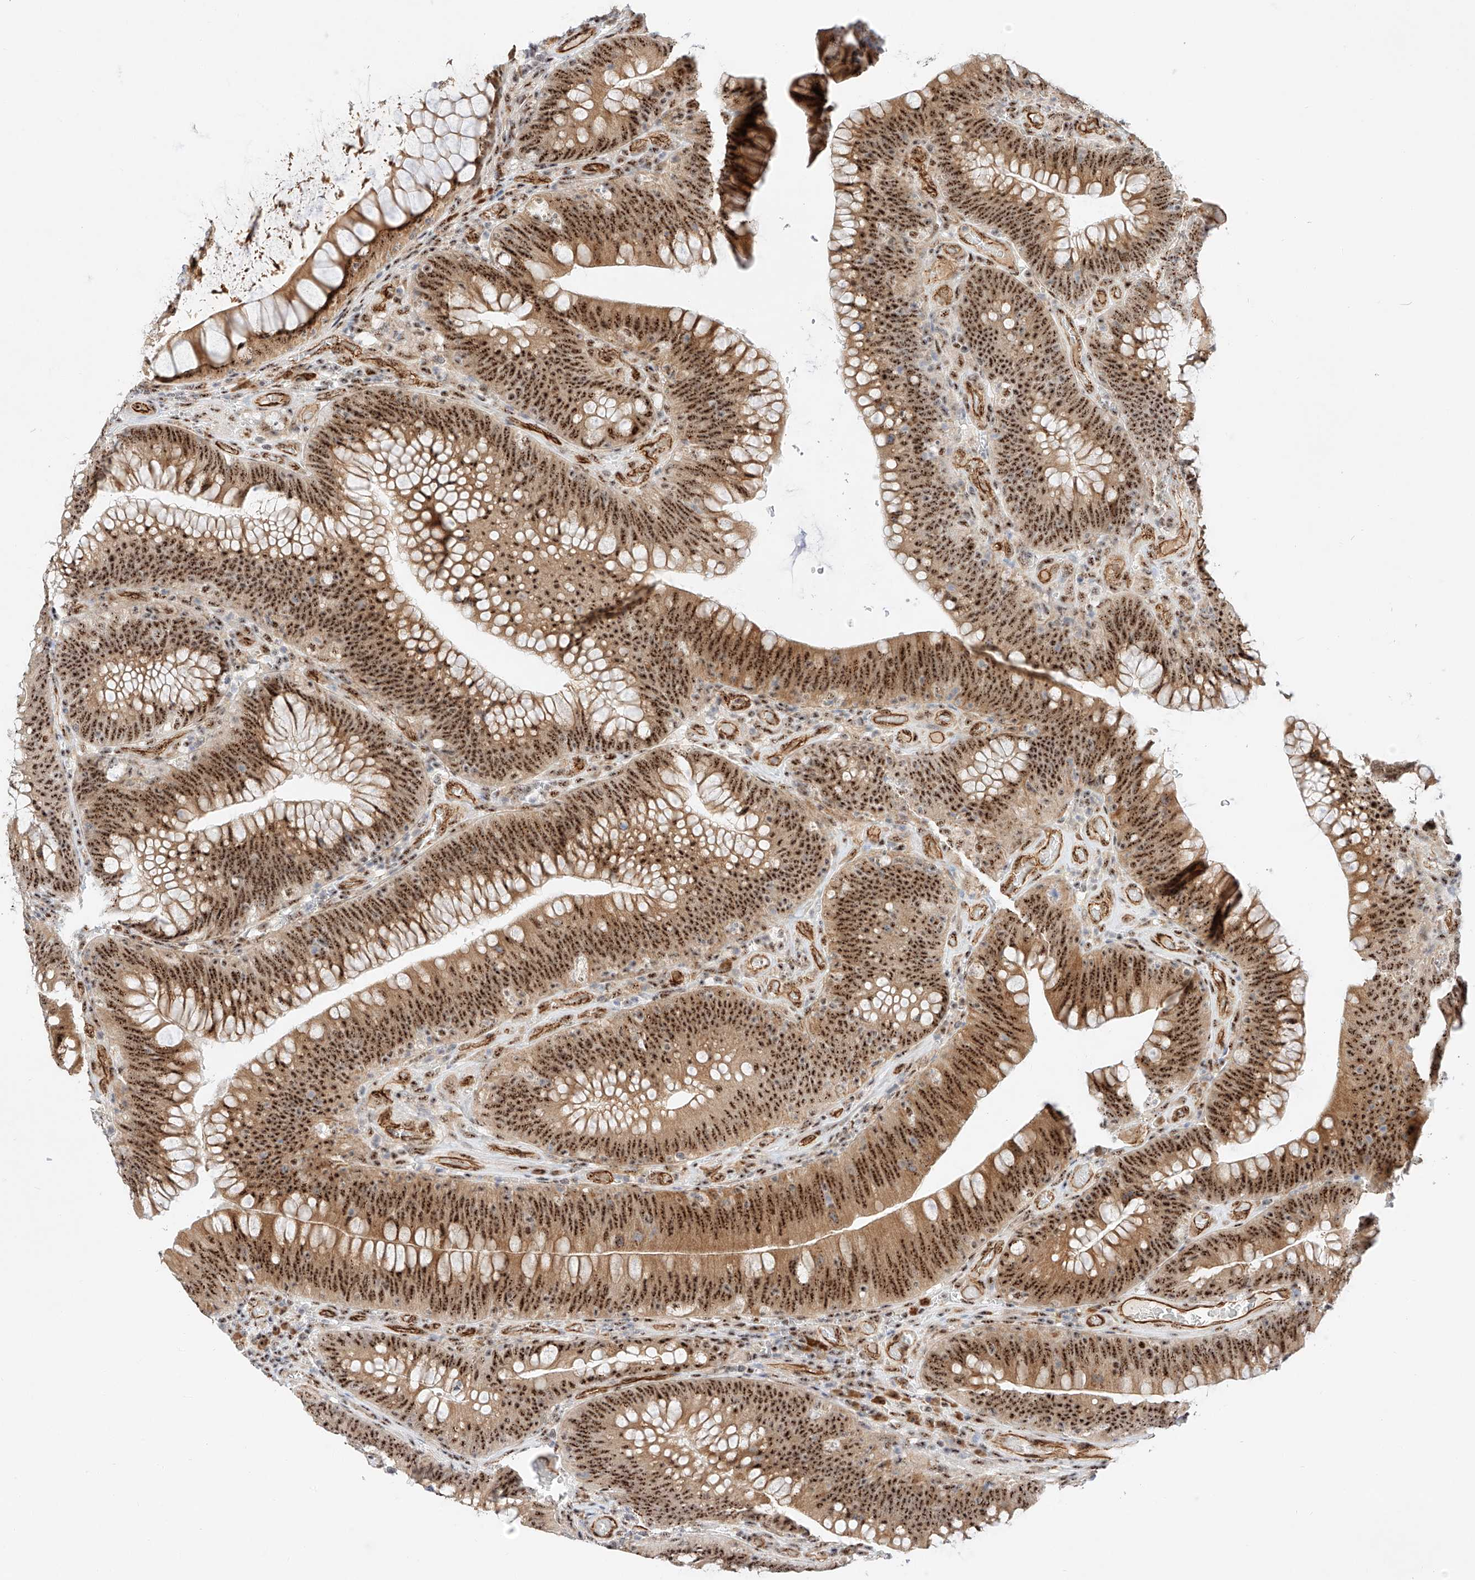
{"staining": {"intensity": "strong", "quantity": ">75%", "location": "cytoplasmic/membranous,nuclear"}, "tissue": "colorectal cancer", "cell_type": "Tumor cells", "image_type": "cancer", "snomed": [{"axis": "morphology", "description": "Normal tissue, NOS"}, {"axis": "topography", "description": "Colon"}], "caption": "Protein expression analysis of colorectal cancer shows strong cytoplasmic/membranous and nuclear positivity in approximately >75% of tumor cells.", "gene": "ATXN7L2", "patient": {"sex": "female", "age": 82}}